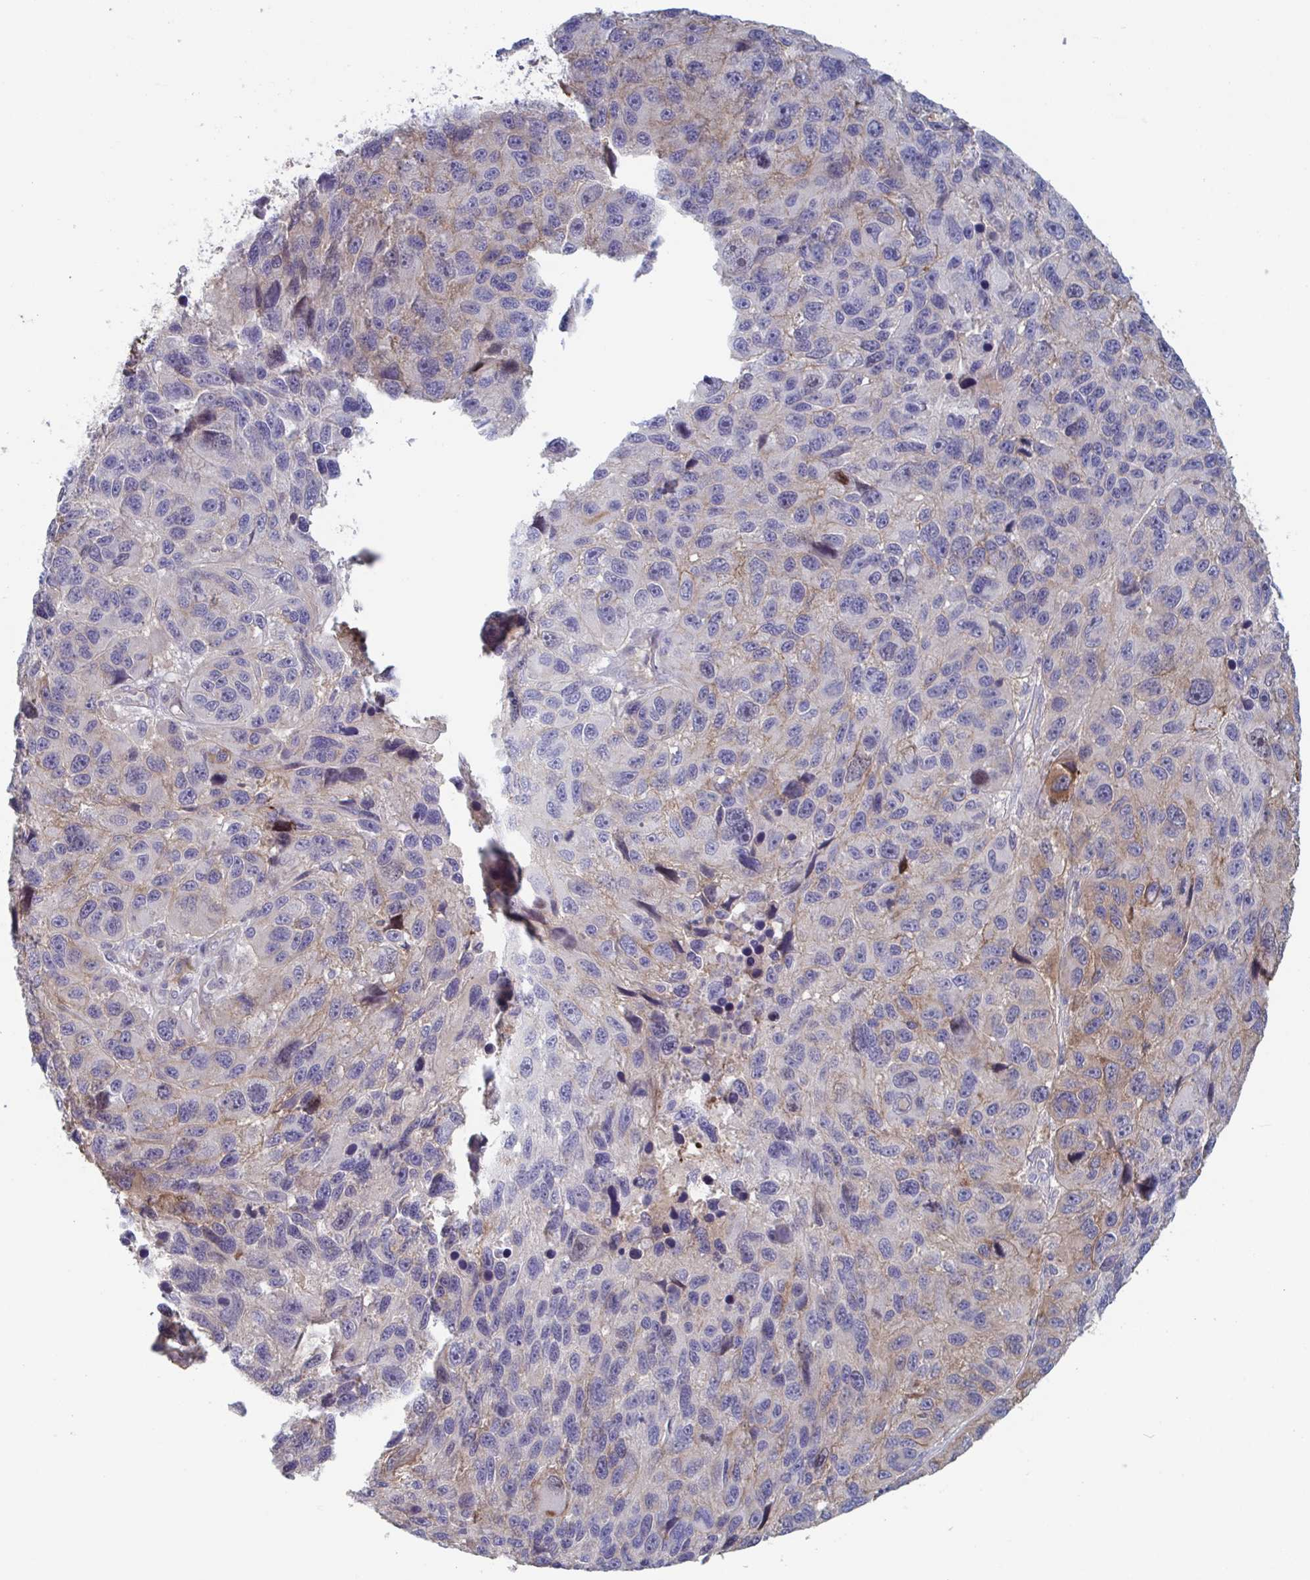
{"staining": {"intensity": "strong", "quantity": "<25%", "location": "cytoplasmic/membranous"}, "tissue": "melanoma", "cell_type": "Tumor cells", "image_type": "cancer", "snomed": [{"axis": "morphology", "description": "Malignant melanoma, NOS"}, {"axis": "topography", "description": "Skin"}], "caption": "Melanoma stained with DAB immunohistochemistry (IHC) displays medium levels of strong cytoplasmic/membranous positivity in approximately <25% of tumor cells.", "gene": "STK26", "patient": {"sex": "male", "age": 53}}